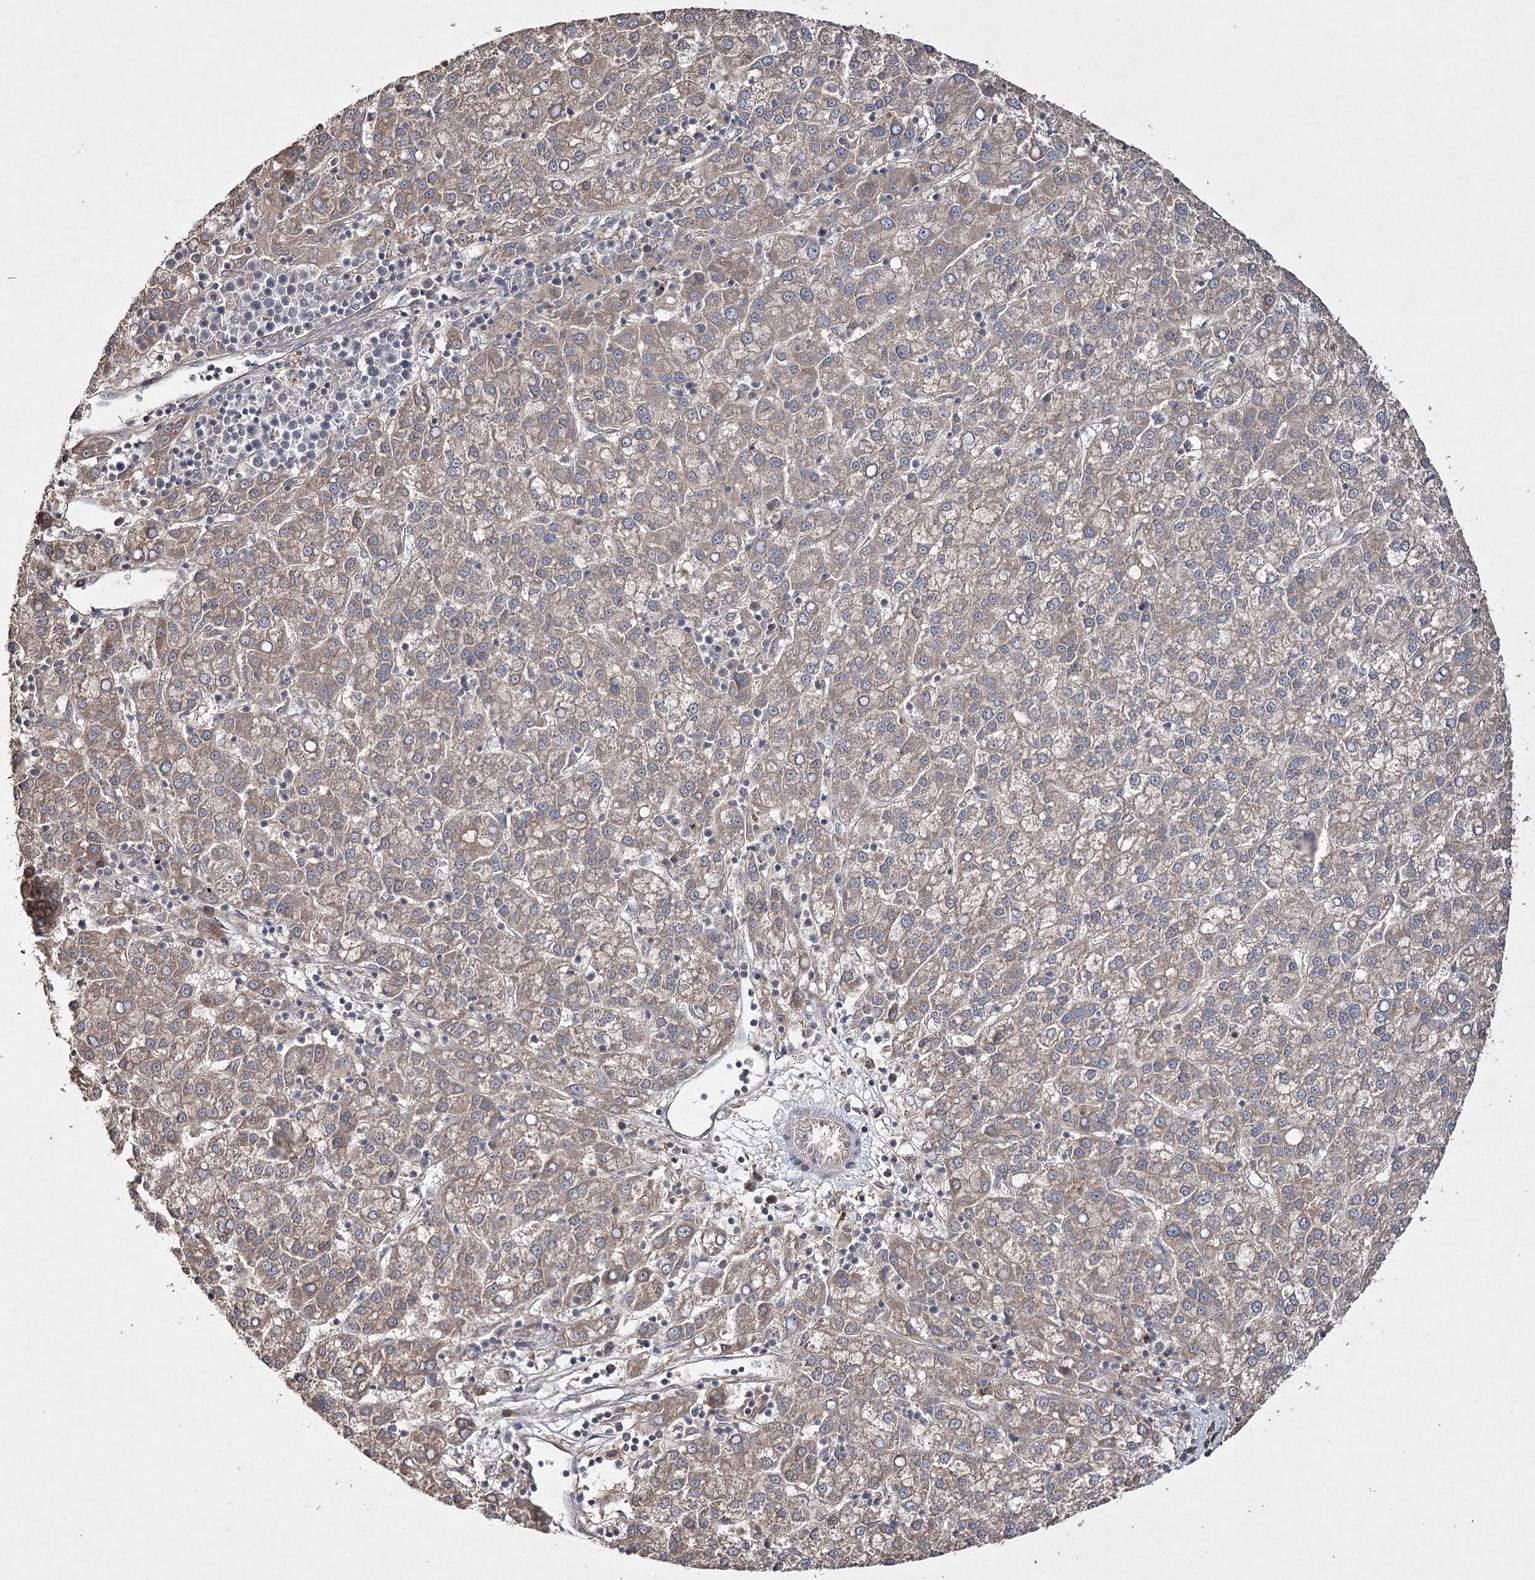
{"staining": {"intensity": "weak", "quantity": ">75%", "location": "cytoplasmic/membranous"}, "tissue": "liver cancer", "cell_type": "Tumor cells", "image_type": "cancer", "snomed": [{"axis": "morphology", "description": "Carcinoma, Hepatocellular, NOS"}, {"axis": "topography", "description": "Liver"}], "caption": "Immunohistochemical staining of liver cancer displays weak cytoplasmic/membranous protein staining in approximately >75% of tumor cells.", "gene": "FANCL", "patient": {"sex": "female", "age": 58}}